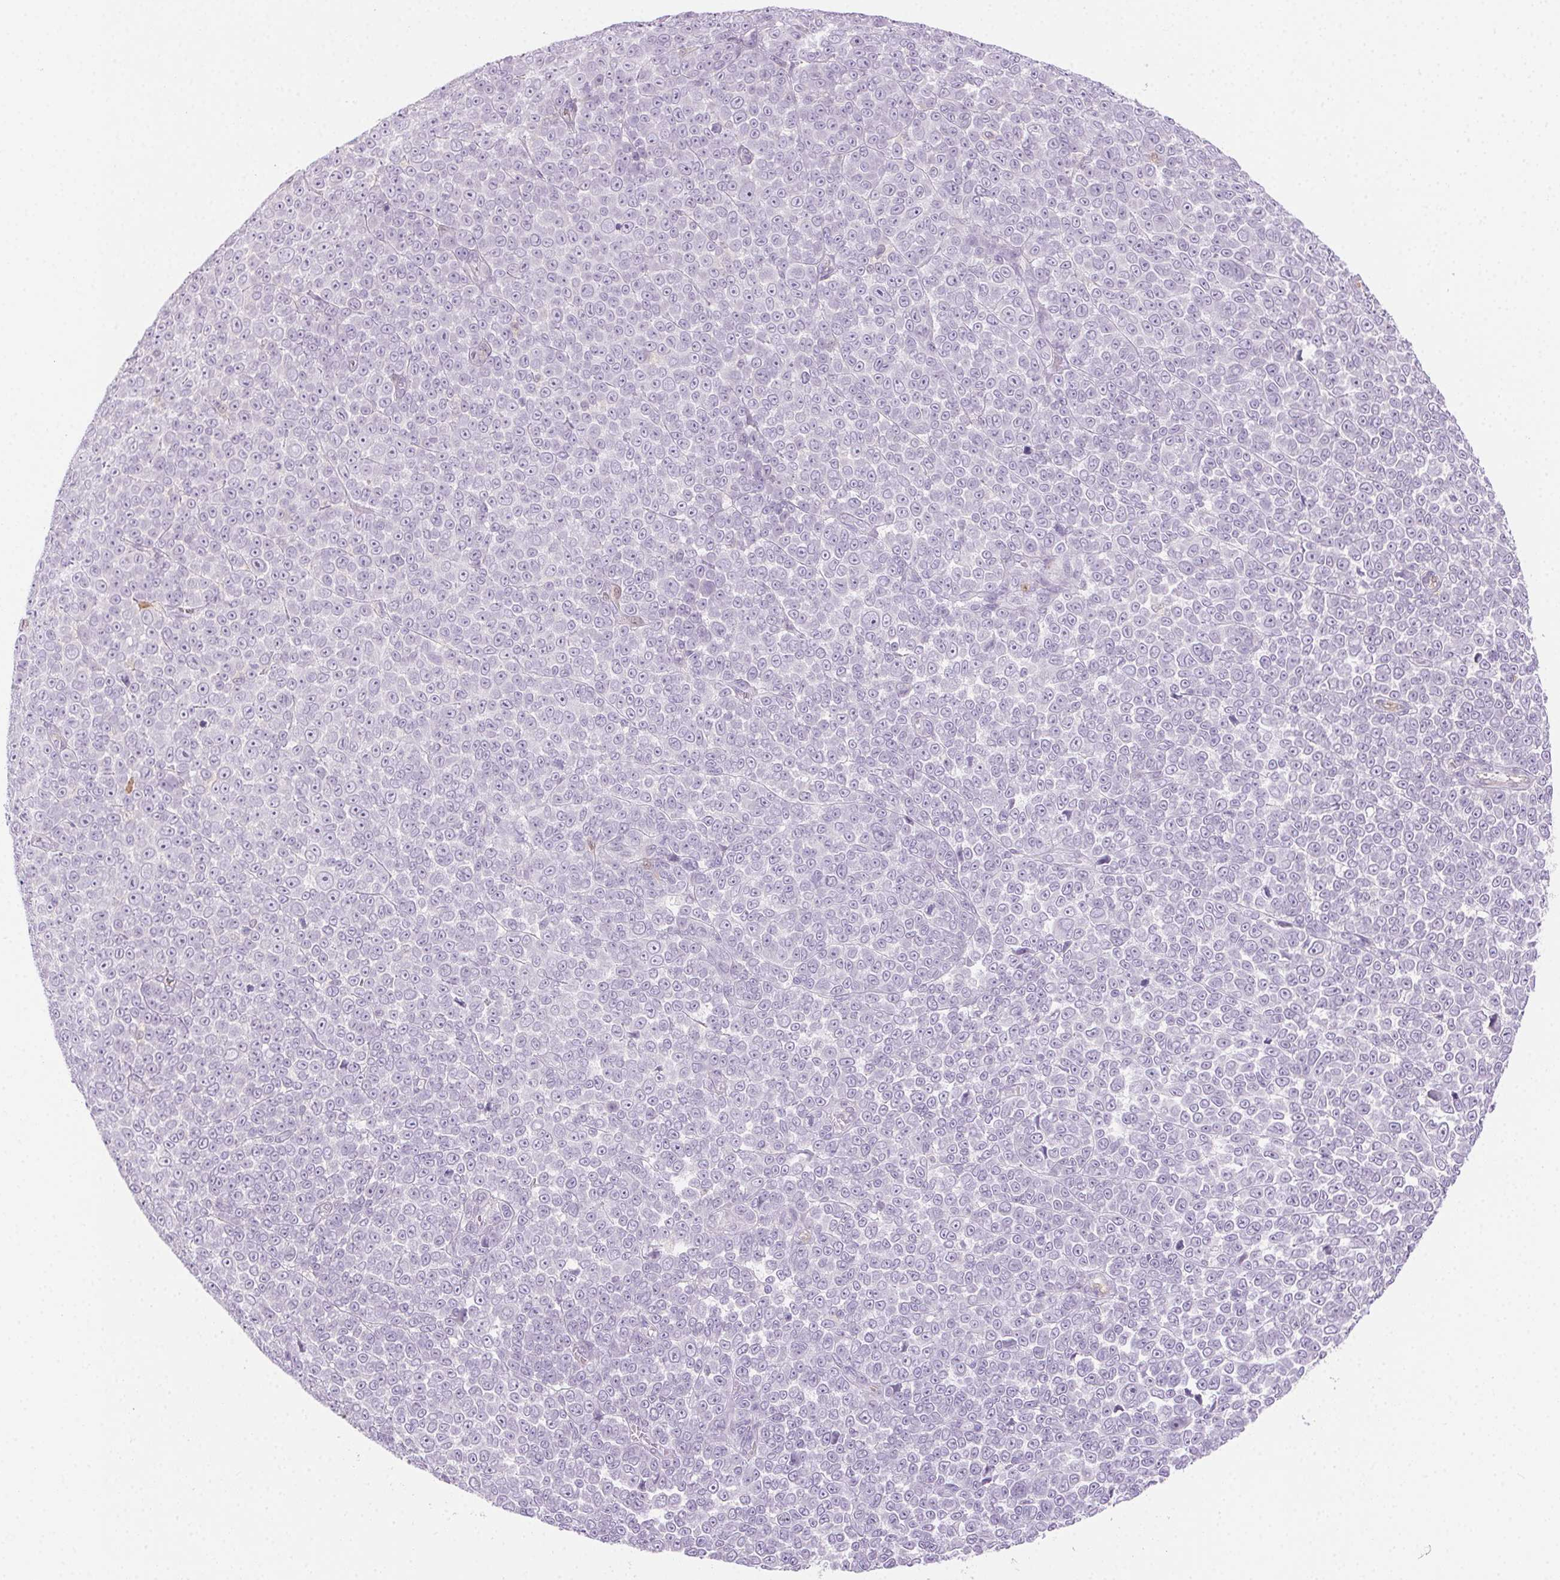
{"staining": {"intensity": "negative", "quantity": "none", "location": "none"}, "tissue": "melanoma", "cell_type": "Tumor cells", "image_type": "cancer", "snomed": [{"axis": "morphology", "description": "Malignant melanoma, NOS"}, {"axis": "topography", "description": "Skin"}], "caption": "A high-resolution micrograph shows immunohistochemistry (IHC) staining of melanoma, which exhibits no significant expression in tumor cells.", "gene": "TMEM45A", "patient": {"sex": "female", "age": 95}}